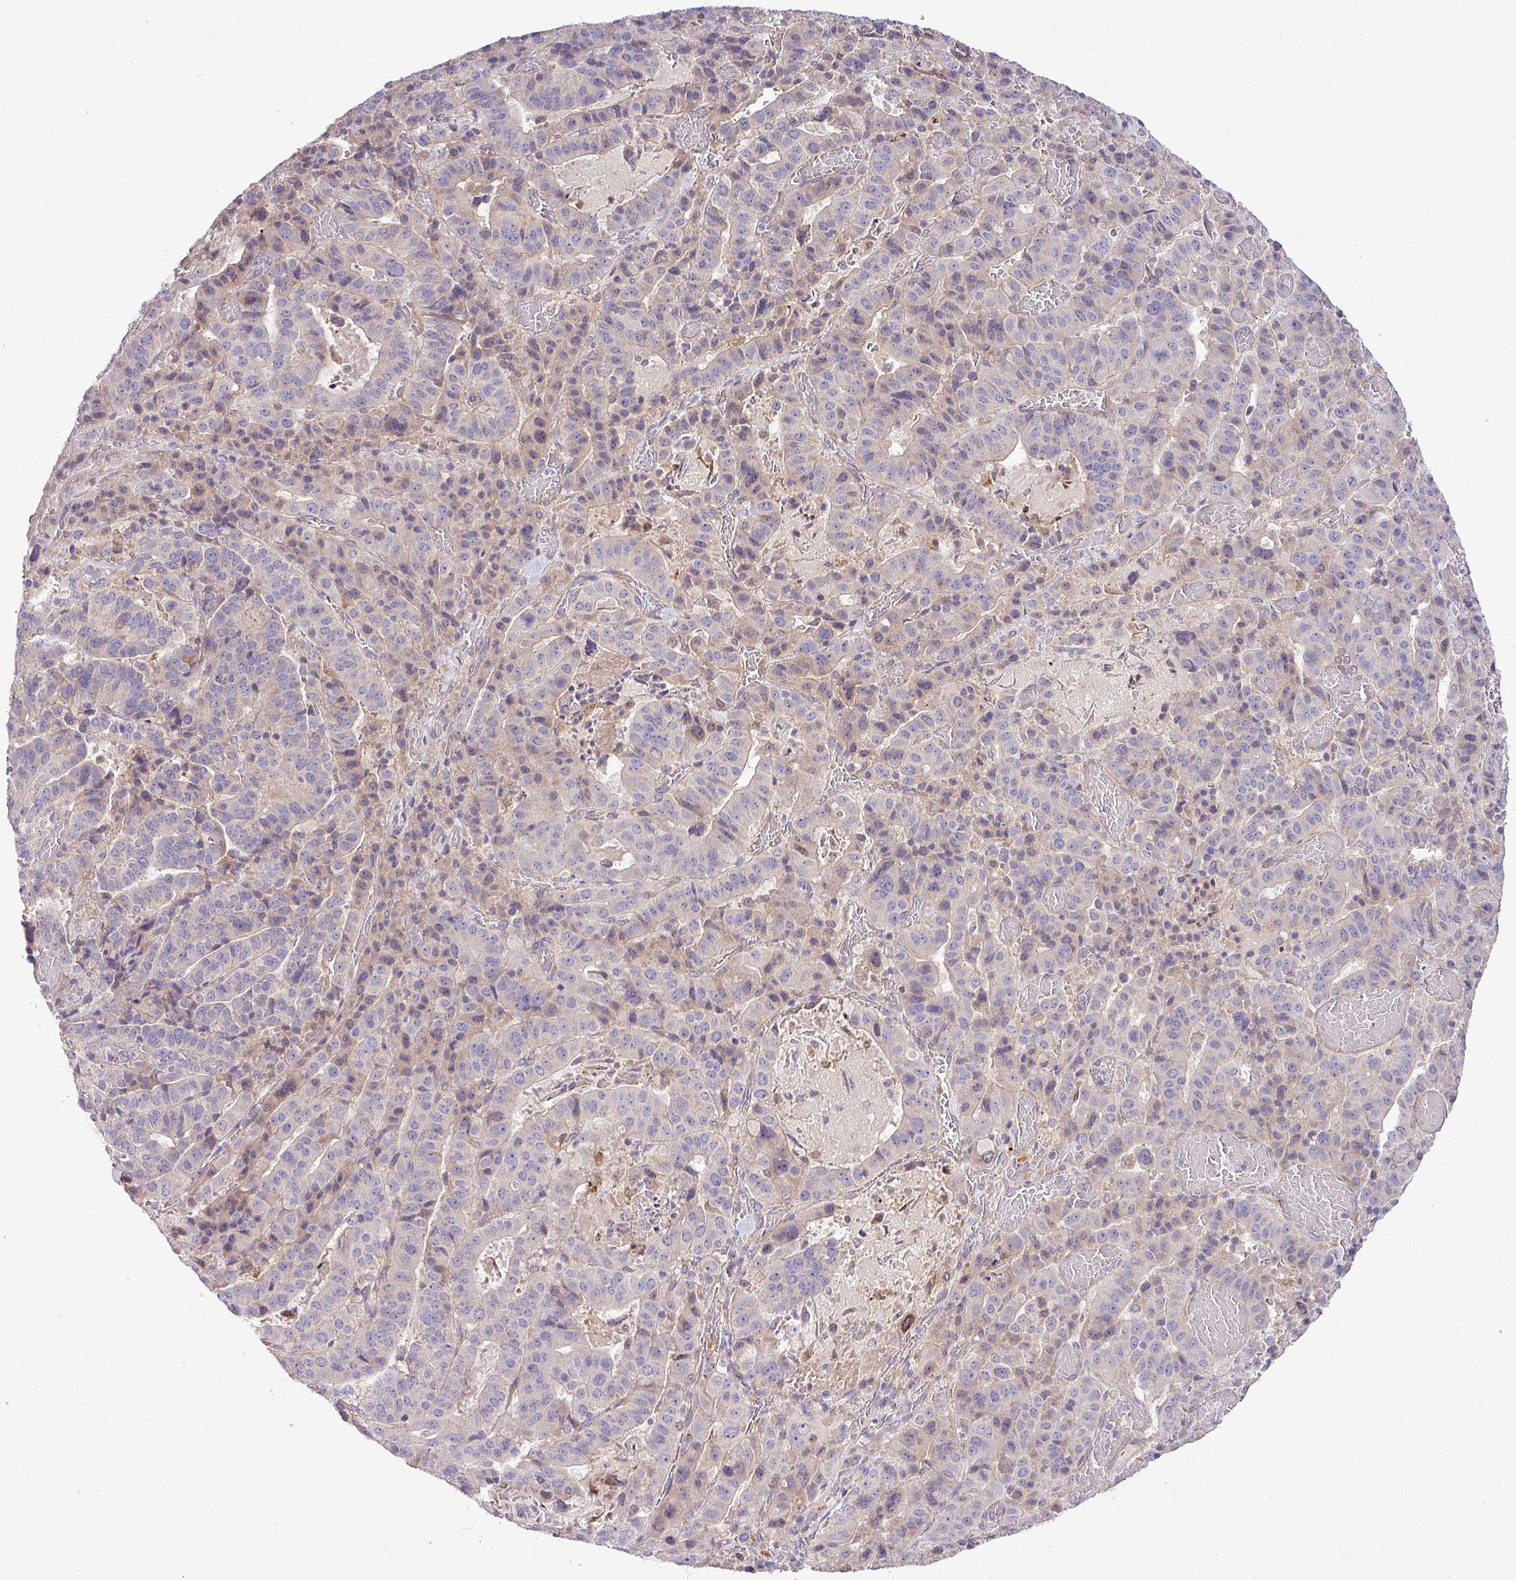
{"staining": {"intensity": "weak", "quantity": "<25%", "location": "cytoplasmic/membranous"}, "tissue": "stomach cancer", "cell_type": "Tumor cells", "image_type": "cancer", "snomed": [{"axis": "morphology", "description": "Adenocarcinoma, NOS"}, {"axis": "topography", "description": "Stomach"}], "caption": "Immunohistochemistry histopathology image of neoplastic tissue: human adenocarcinoma (stomach) stained with DAB (3,3'-diaminobenzidine) demonstrates no significant protein positivity in tumor cells.", "gene": "XIAP", "patient": {"sex": "male", "age": 48}}